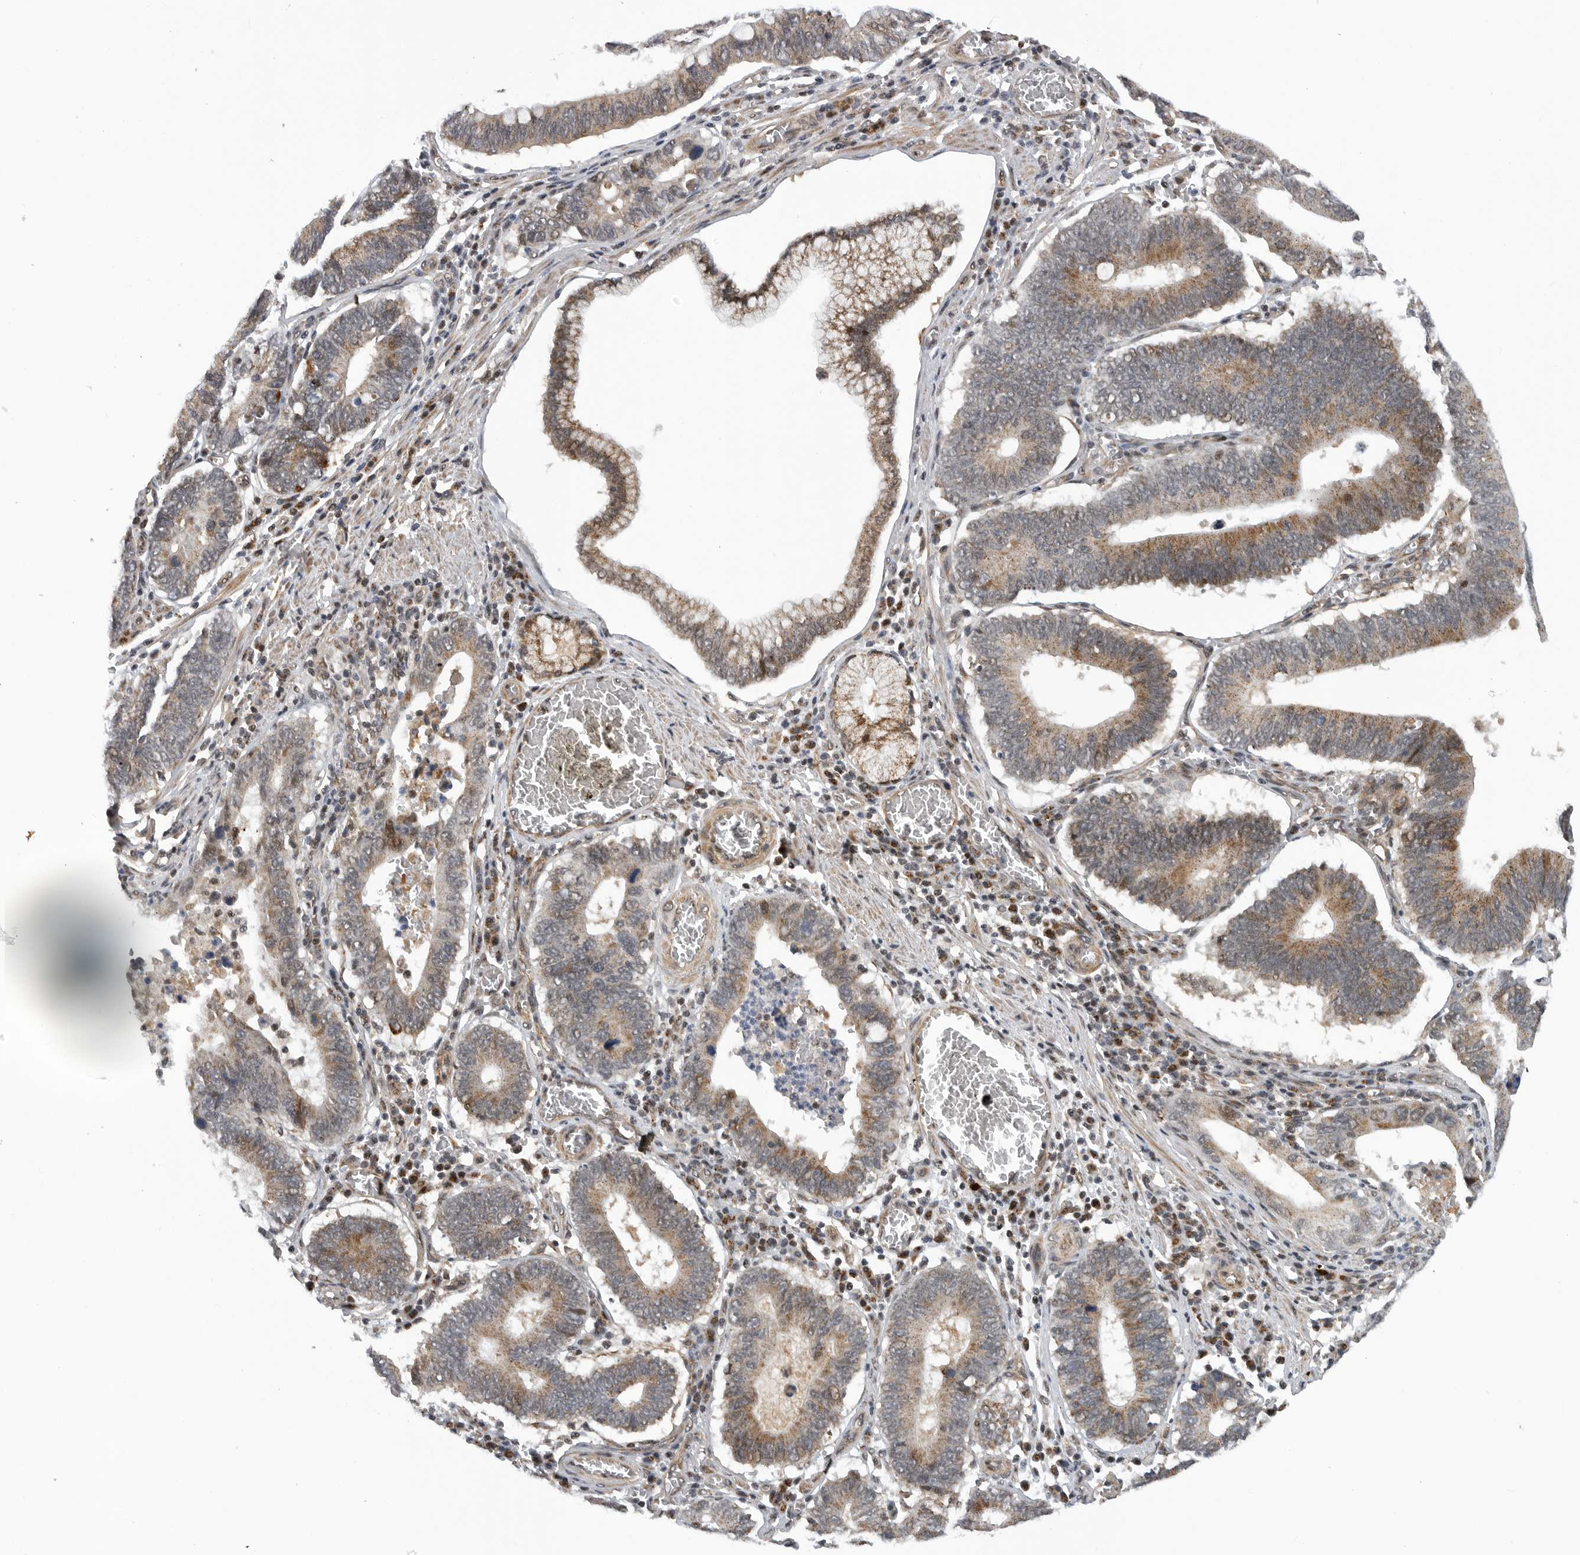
{"staining": {"intensity": "moderate", "quantity": ">75%", "location": "cytoplasmic/membranous"}, "tissue": "stomach cancer", "cell_type": "Tumor cells", "image_type": "cancer", "snomed": [{"axis": "morphology", "description": "Adenocarcinoma, NOS"}, {"axis": "topography", "description": "Stomach"}, {"axis": "topography", "description": "Gastric cardia"}], "caption": "An image showing moderate cytoplasmic/membranous positivity in about >75% of tumor cells in stomach cancer, as visualized by brown immunohistochemical staining.", "gene": "TMPRSS11F", "patient": {"sex": "male", "age": 59}}